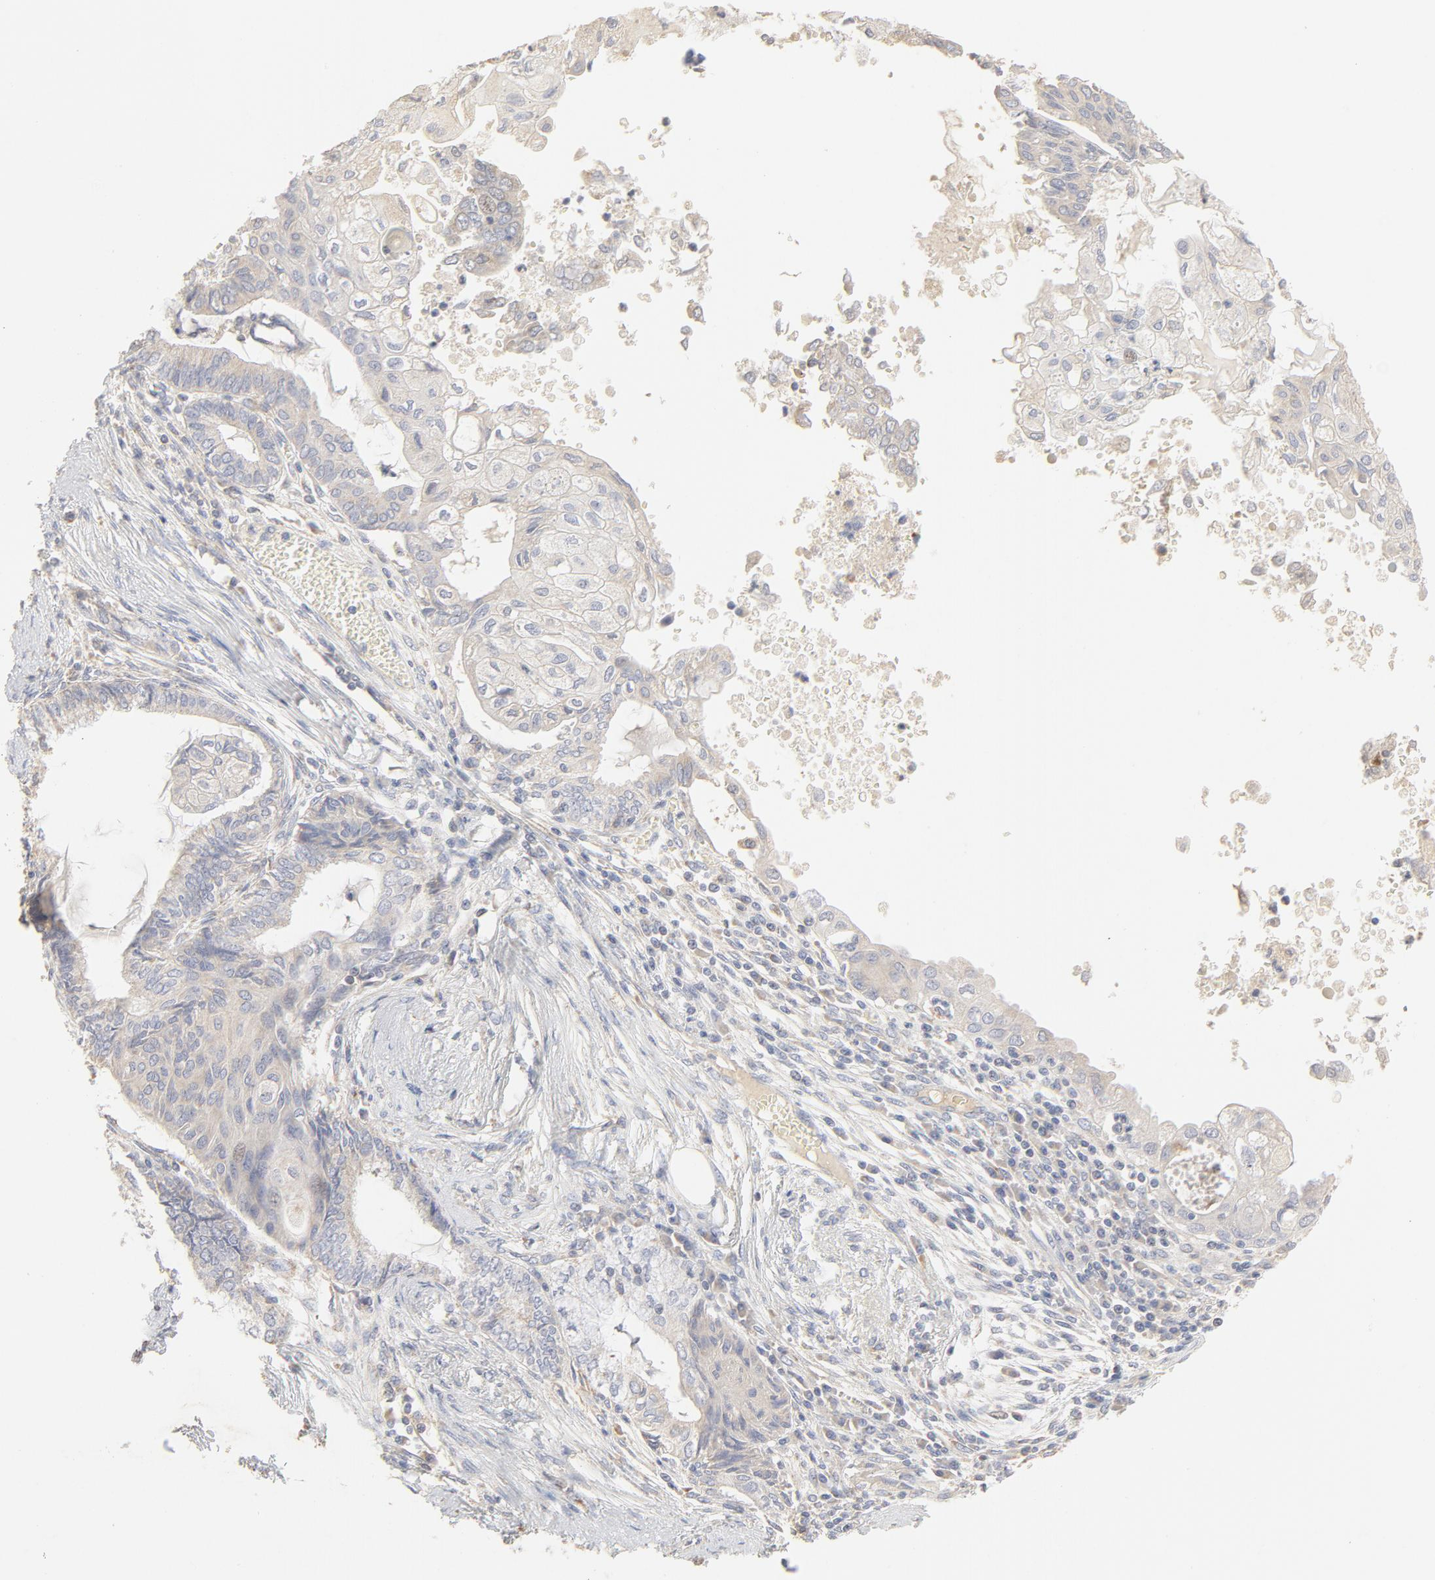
{"staining": {"intensity": "negative", "quantity": "none", "location": "none"}, "tissue": "endometrial cancer", "cell_type": "Tumor cells", "image_type": "cancer", "snomed": [{"axis": "morphology", "description": "Adenocarcinoma, NOS"}, {"axis": "topography", "description": "Endometrium"}], "caption": "Tumor cells show no significant protein positivity in adenocarcinoma (endometrial).", "gene": "FCGBP", "patient": {"sex": "female", "age": 79}}